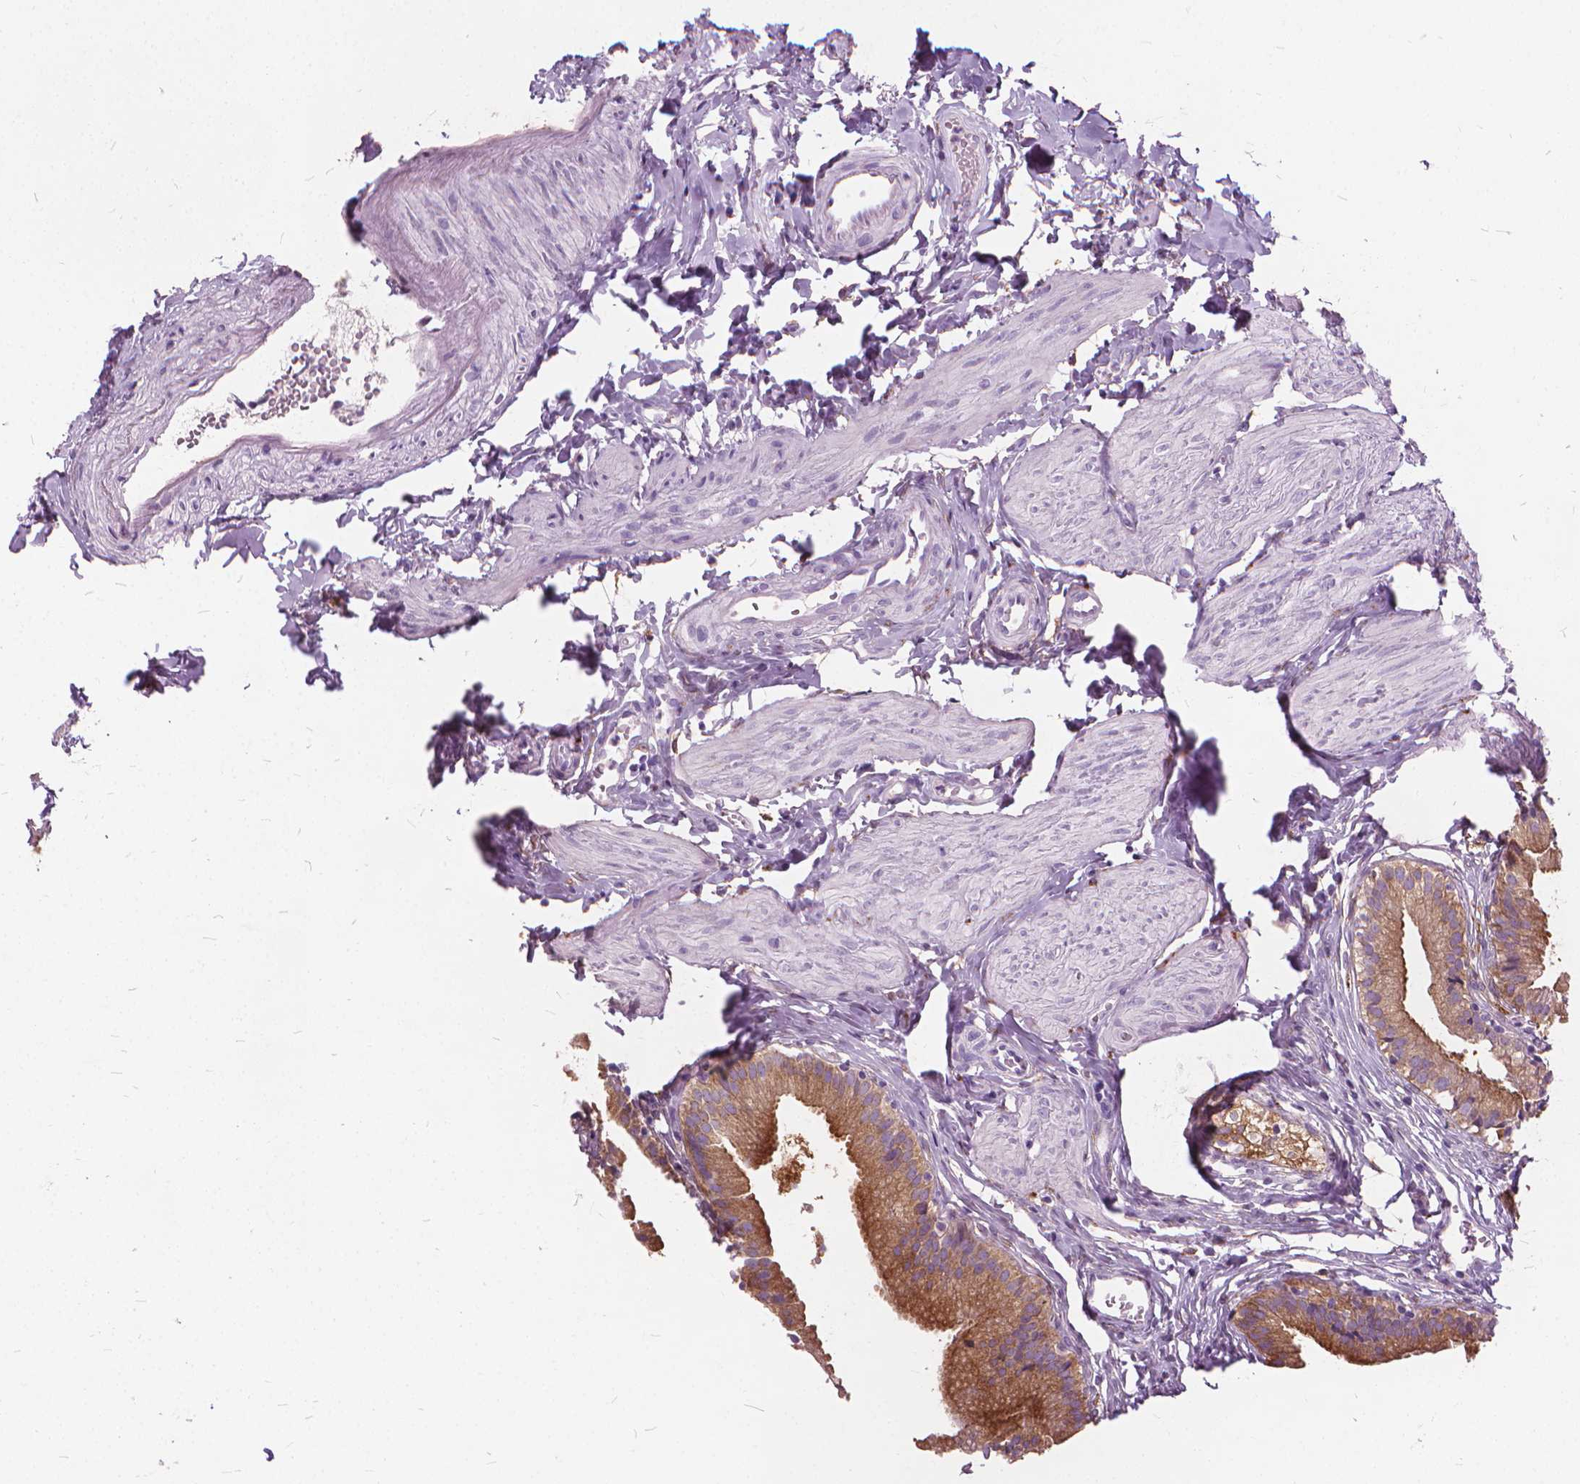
{"staining": {"intensity": "moderate", "quantity": ">75%", "location": "cytoplasmic/membranous"}, "tissue": "gallbladder", "cell_type": "Glandular cells", "image_type": "normal", "snomed": [{"axis": "morphology", "description": "Normal tissue, NOS"}, {"axis": "topography", "description": "Gallbladder"}], "caption": "A medium amount of moderate cytoplasmic/membranous staining is seen in about >75% of glandular cells in normal gallbladder.", "gene": "DNM1", "patient": {"sex": "female", "age": 47}}